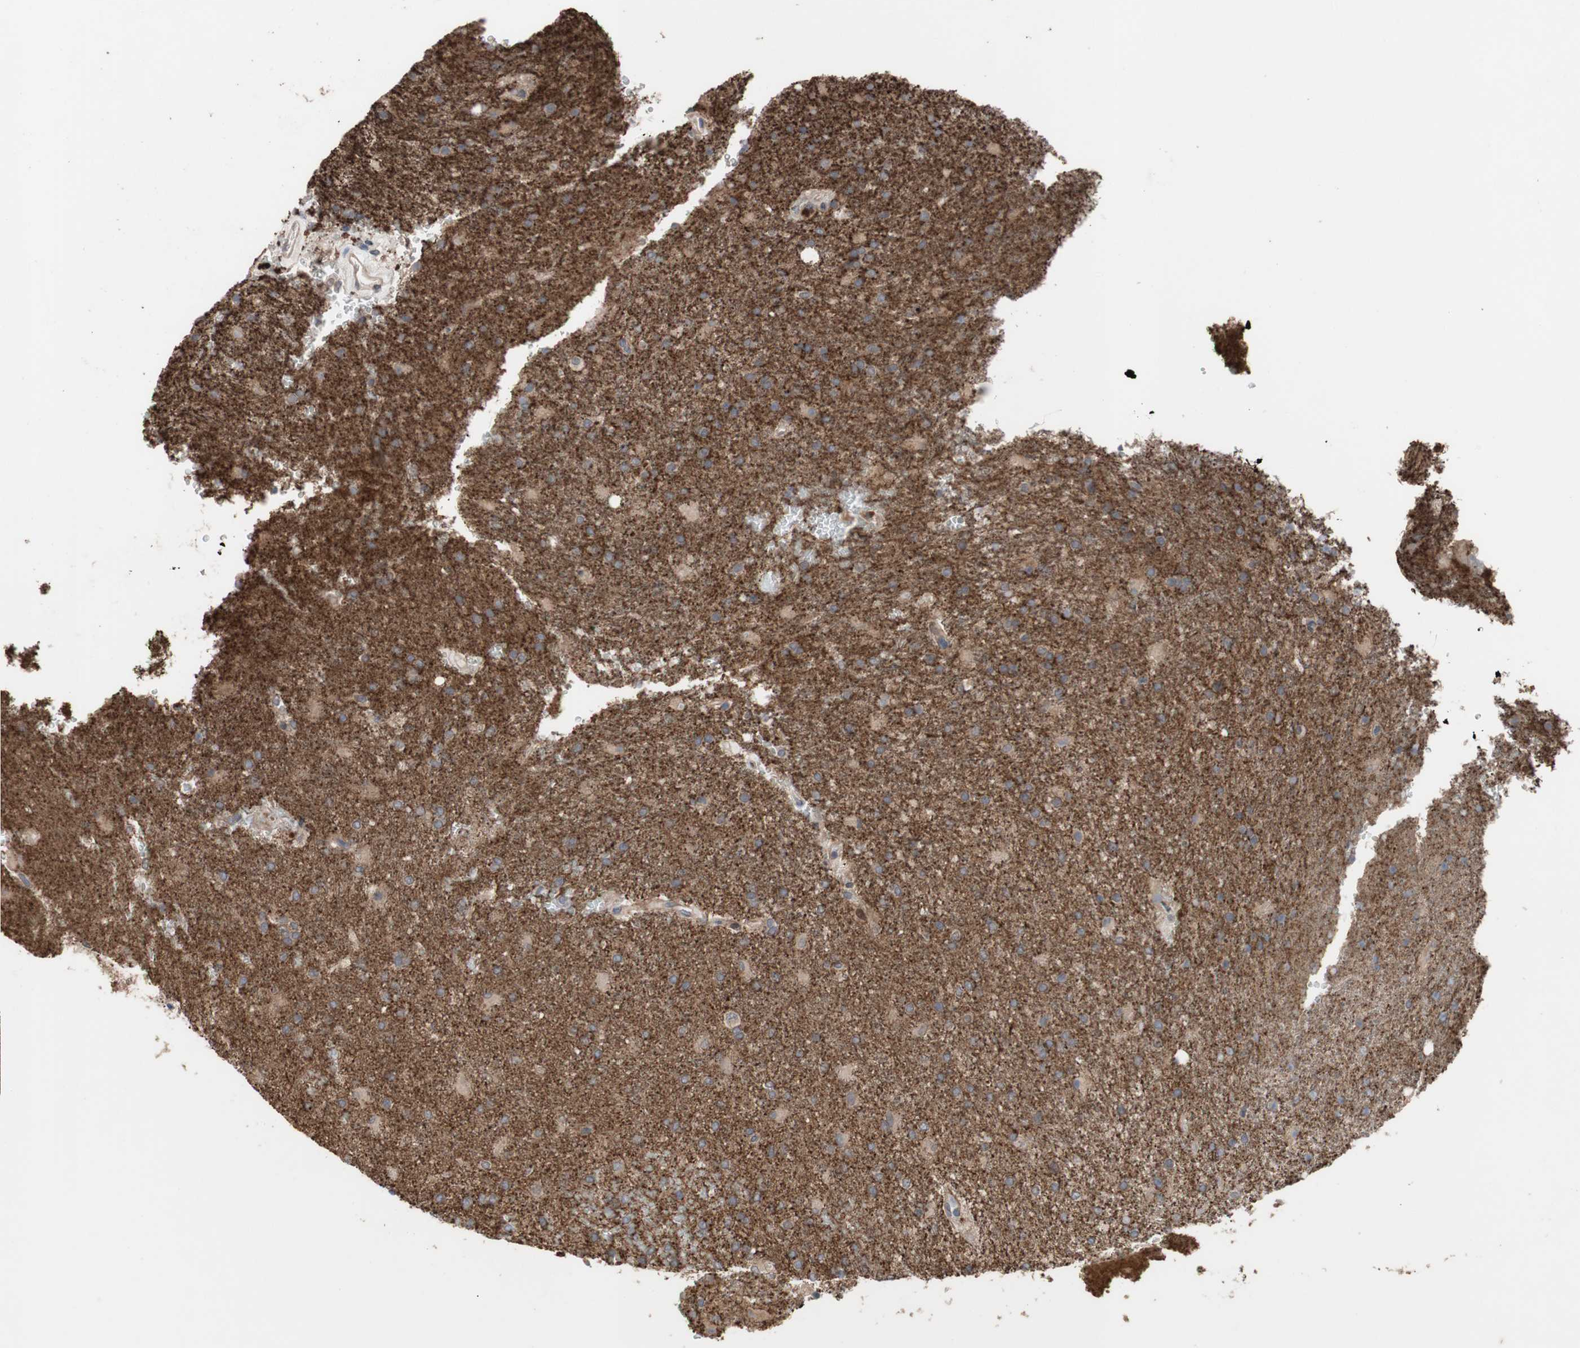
{"staining": {"intensity": "weak", "quantity": ">75%", "location": "cytoplasmic/membranous"}, "tissue": "glioma", "cell_type": "Tumor cells", "image_type": "cancer", "snomed": [{"axis": "morphology", "description": "Glioma, malignant, High grade"}, {"axis": "topography", "description": "Brain"}], "caption": "Weak cytoplasmic/membranous protein positivity is present in approximately >75% of tumor cells in glioma. (Brightfield microscopy of DAB IHC at high magnification).", "gene": "OAZ1", "patient": {"sex": "male", "age": 71}}